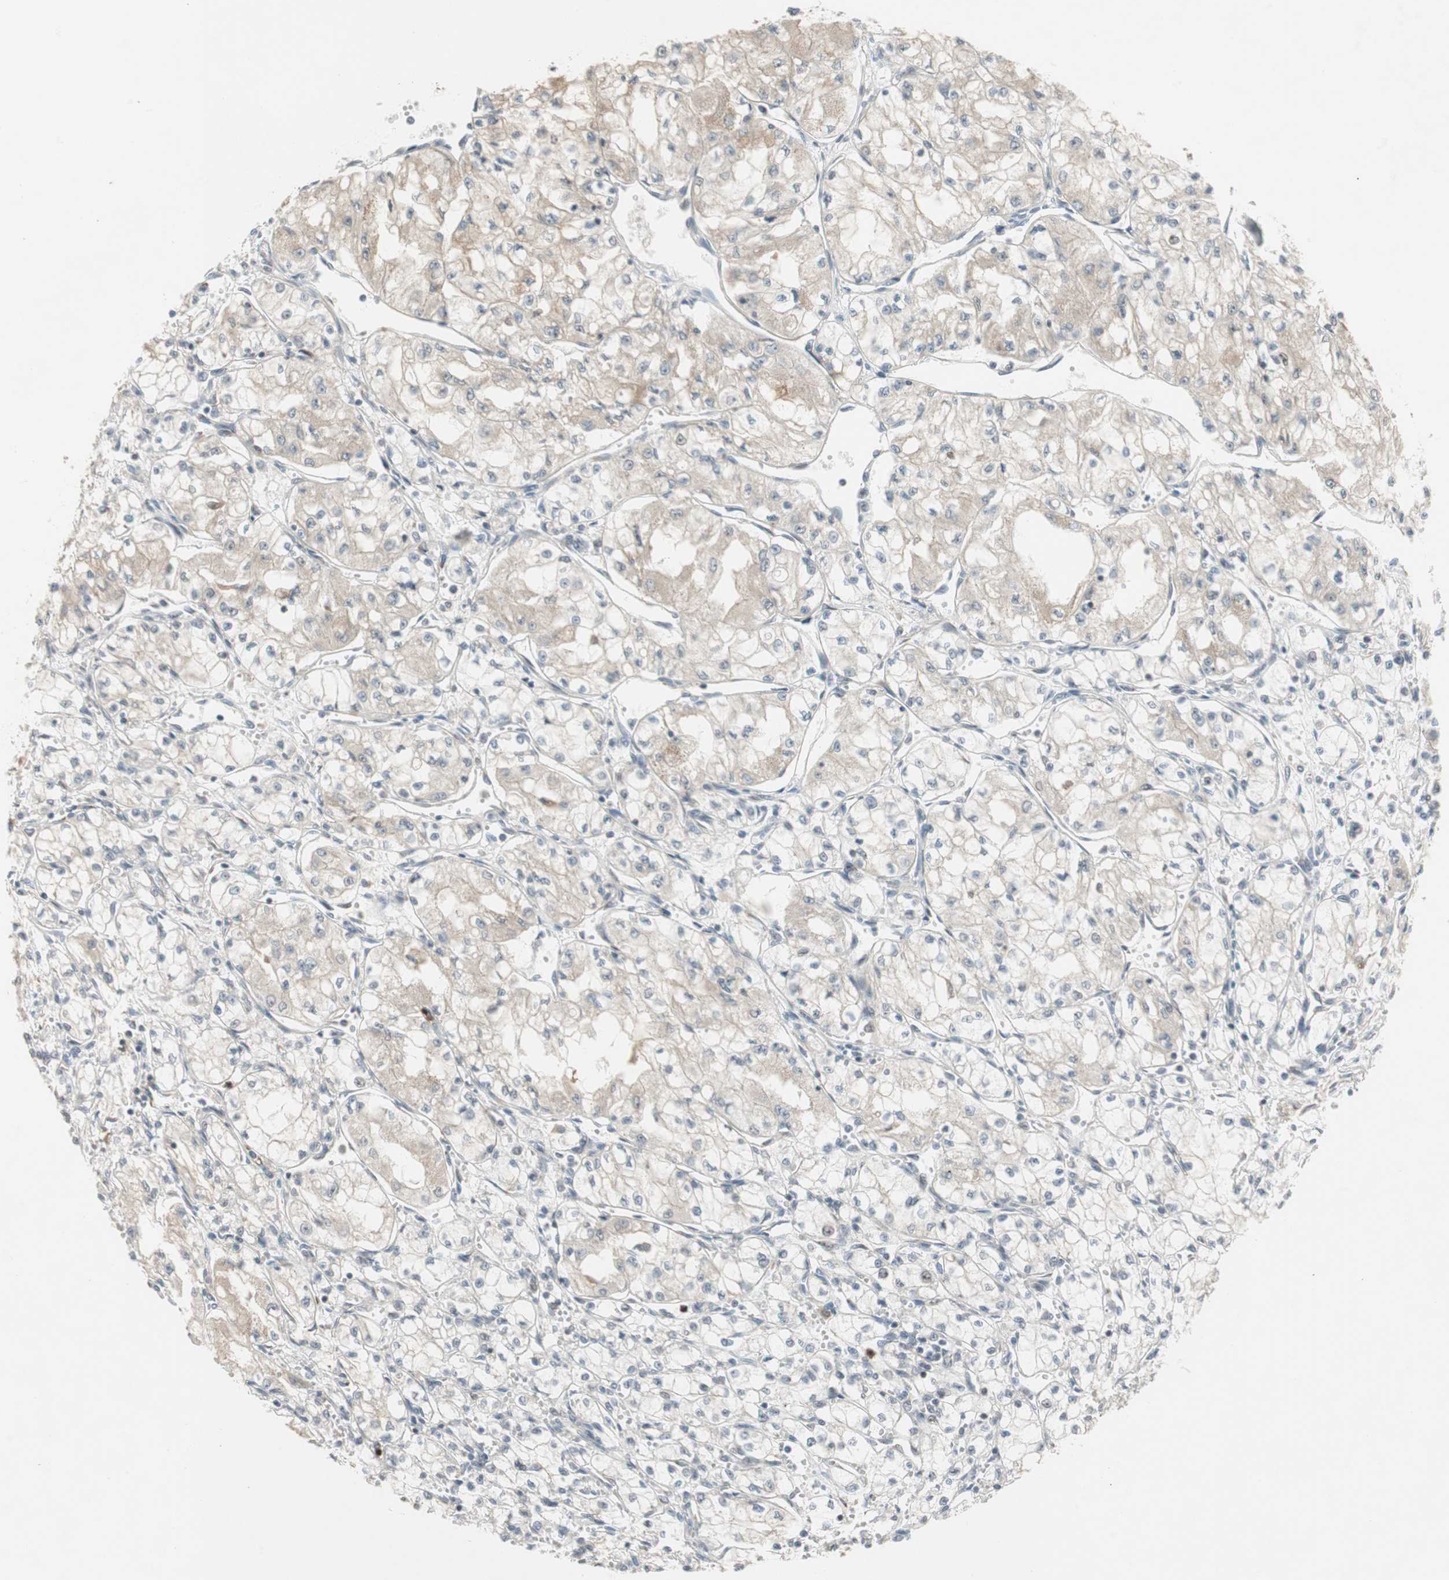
{"staining": {"intensity": "weak", "quantity": "25%-75%", "location": "cytoplasmic/membranous"}, "tissue": "renal cancer", "cell_type": "Tumor cells", "image_type": "cancer", "snomed": [{"axis": "morphology", "description": "Normal tissue, NOS"}, {"axis": "morphology", "description": "Adenocarcinoma, NOS"}, {"axis": "topography", "description": "Kidney"}], "caption": "This is an image of immunohistochemistry (IHC) staining of adenocarcinoma (renal), which shows weak expression in the cytoplasmic/membranous of tumor cells.", "gene": "SNX4", "patient": {"sex": "male", "age": 59}}